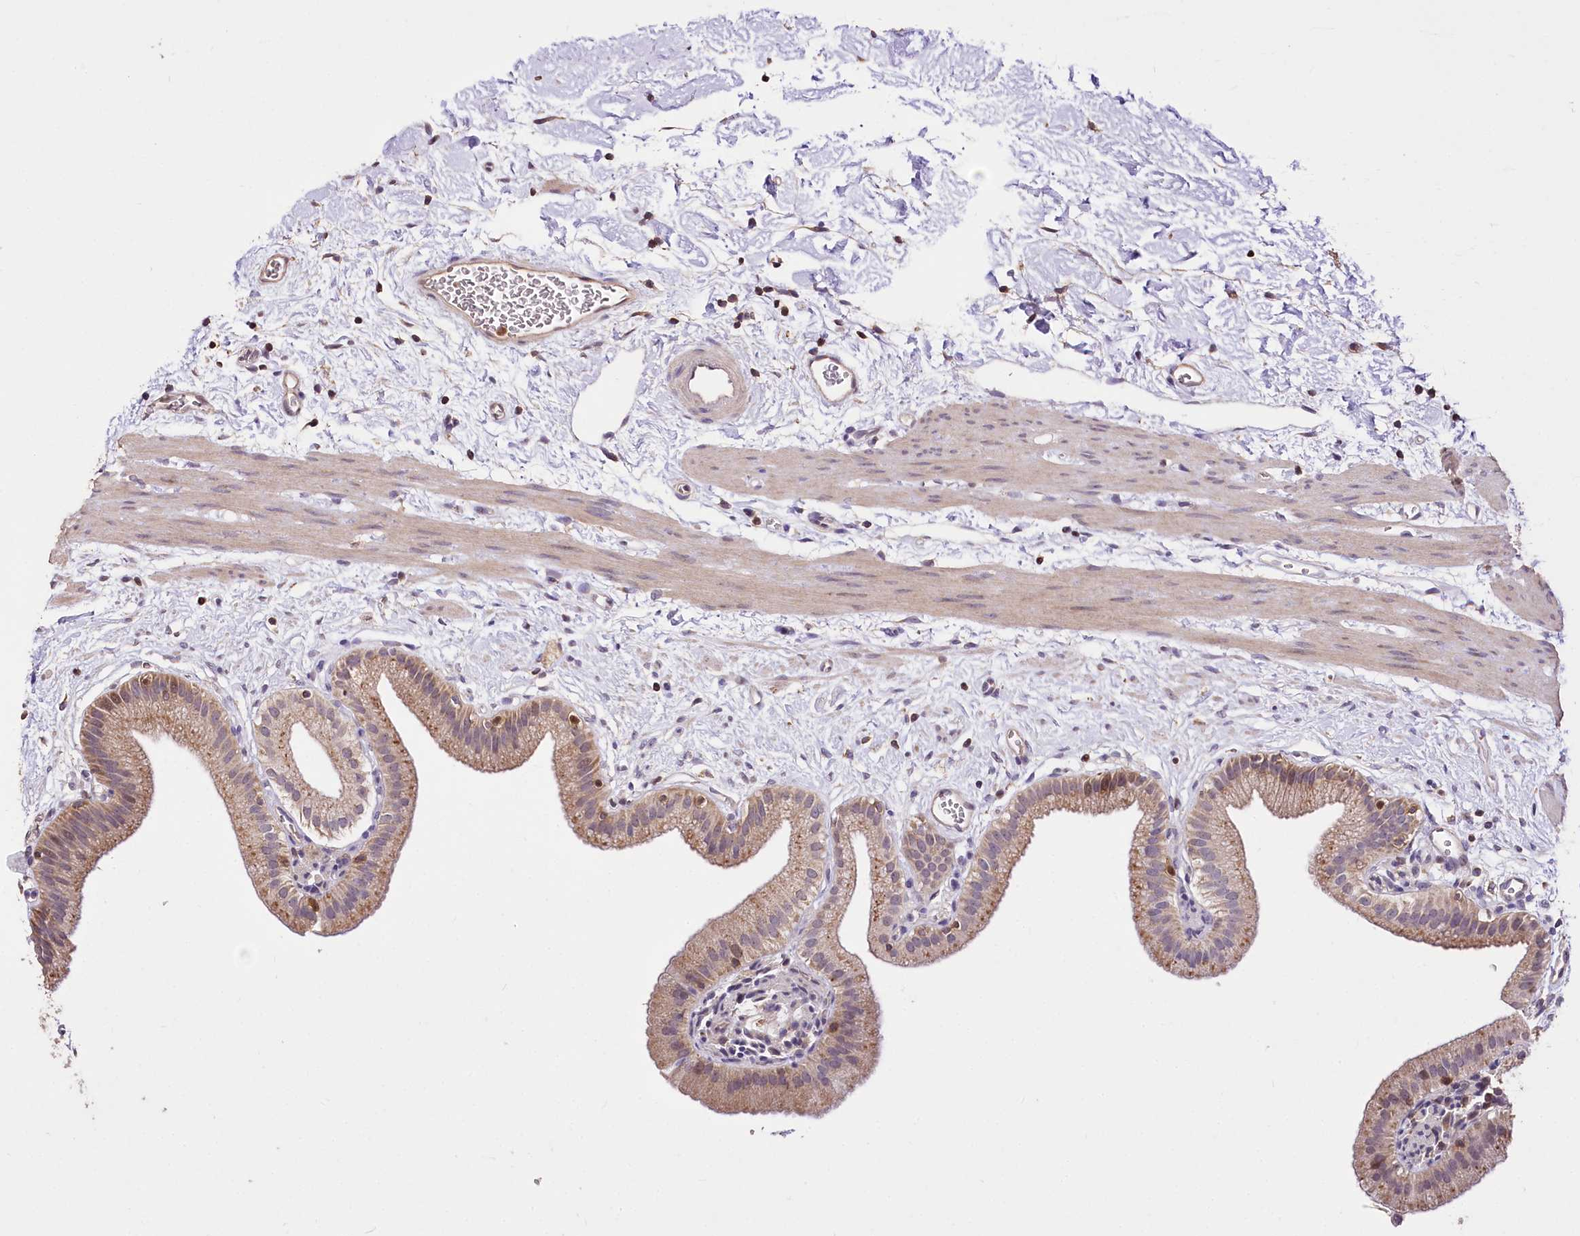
{"staining": {"intensity": "weak", "quantity": ">75%", "location": "cytoplasmic/membranous"}, "tissue": "gallbladder", "cell_type": "Glandular cells", "image_type": "normal", "snomed": [{"axis": "morphology", "description": "Normal tissue, NOS"}, {"axis": "topography", "description": "Gallbladder"}], "caption": "This image demonstrates IHC staining of normal gallbladder, with low weak cytoplasmic/membranous staining in about >75% of glandular cells.", "gene": "SERGEF", "patient": {"sex": "male", "age": 55}}